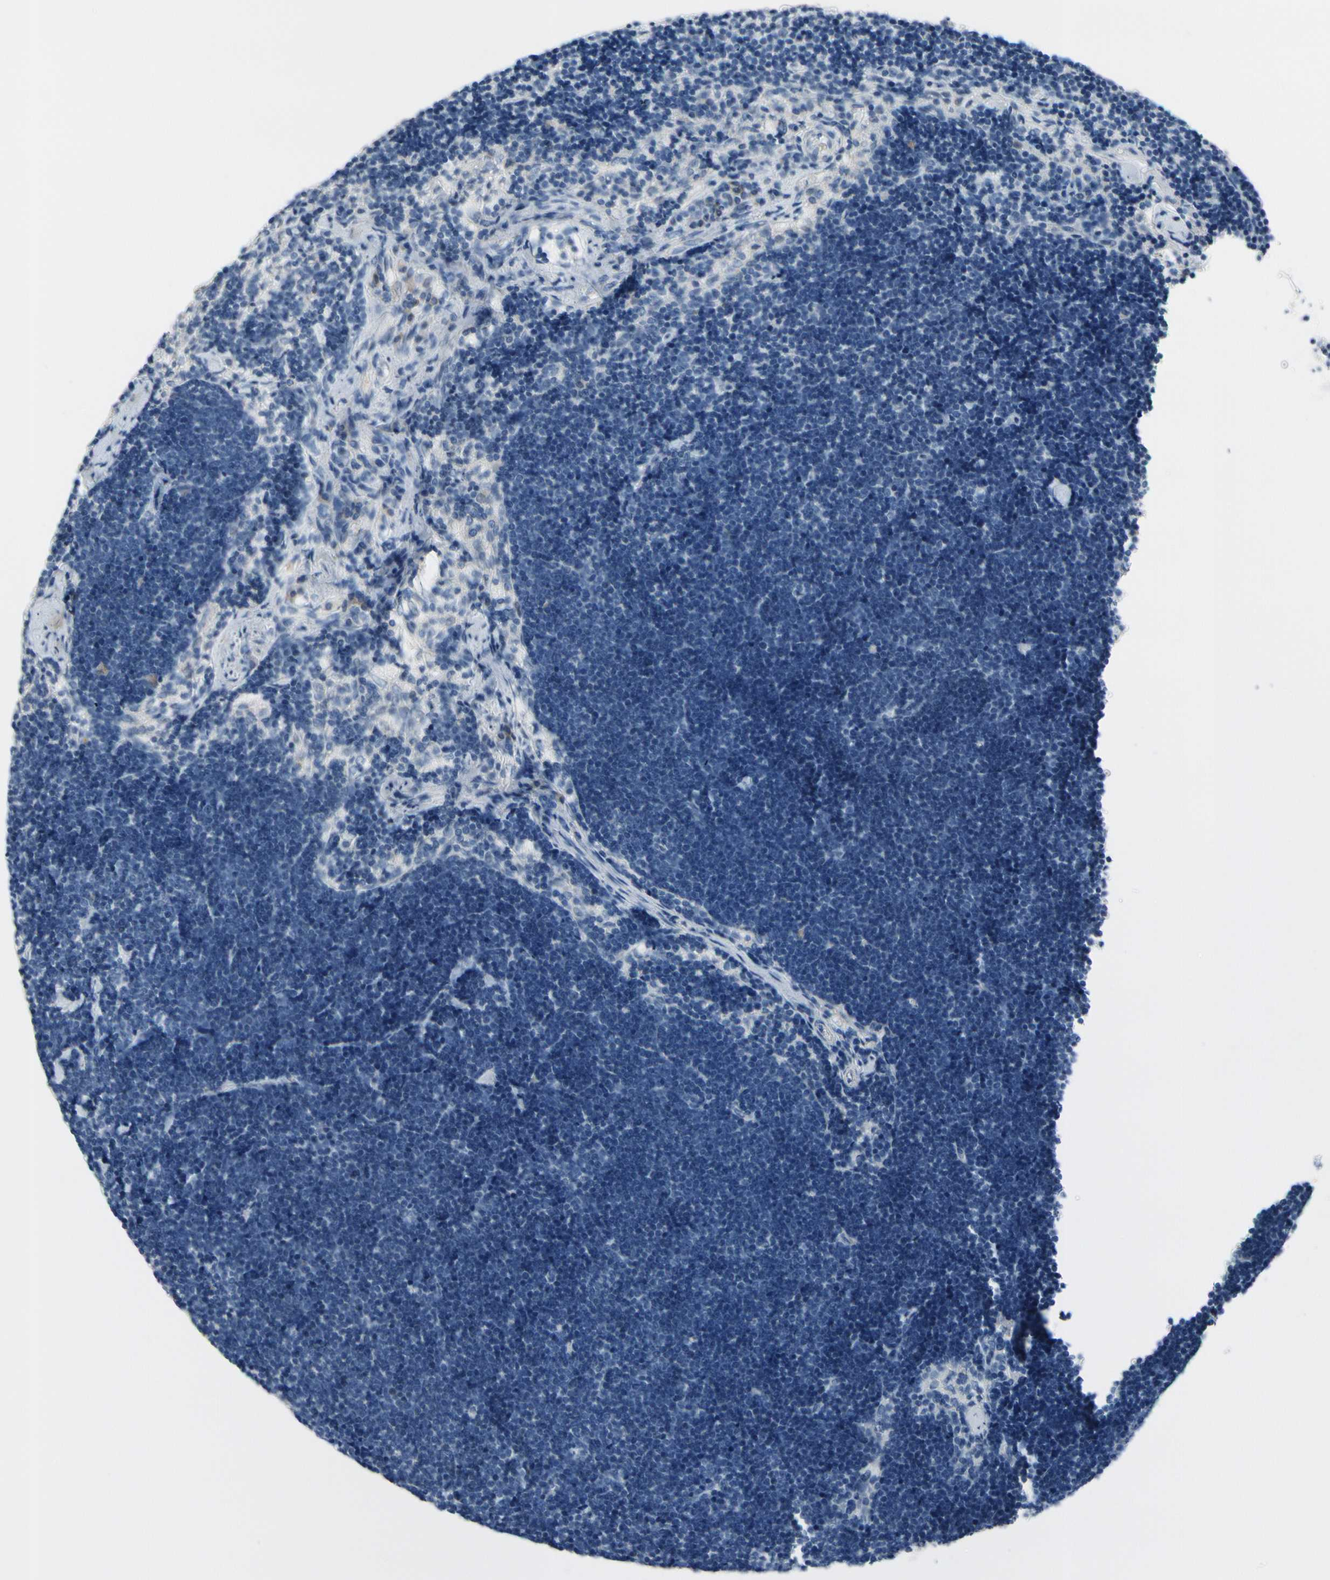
{"staining": {"intensity": "negative", "quantity": "none", "location": "none"}, "tissue": "lymph node", "cell_type": "Germinal center cells", "image_type": "normal", "snomed": [{"axis": "morphology", "description": "Normal tissue, NOS"}, {"axis": "topography", "description": "Lymph node"}], "caption": "Benign lymph node was stained to show a protein in brown. There is no significant staining in germinal center cells.", "gene": "MUC5B", "patient": {"sex": "male", "age": 63}}